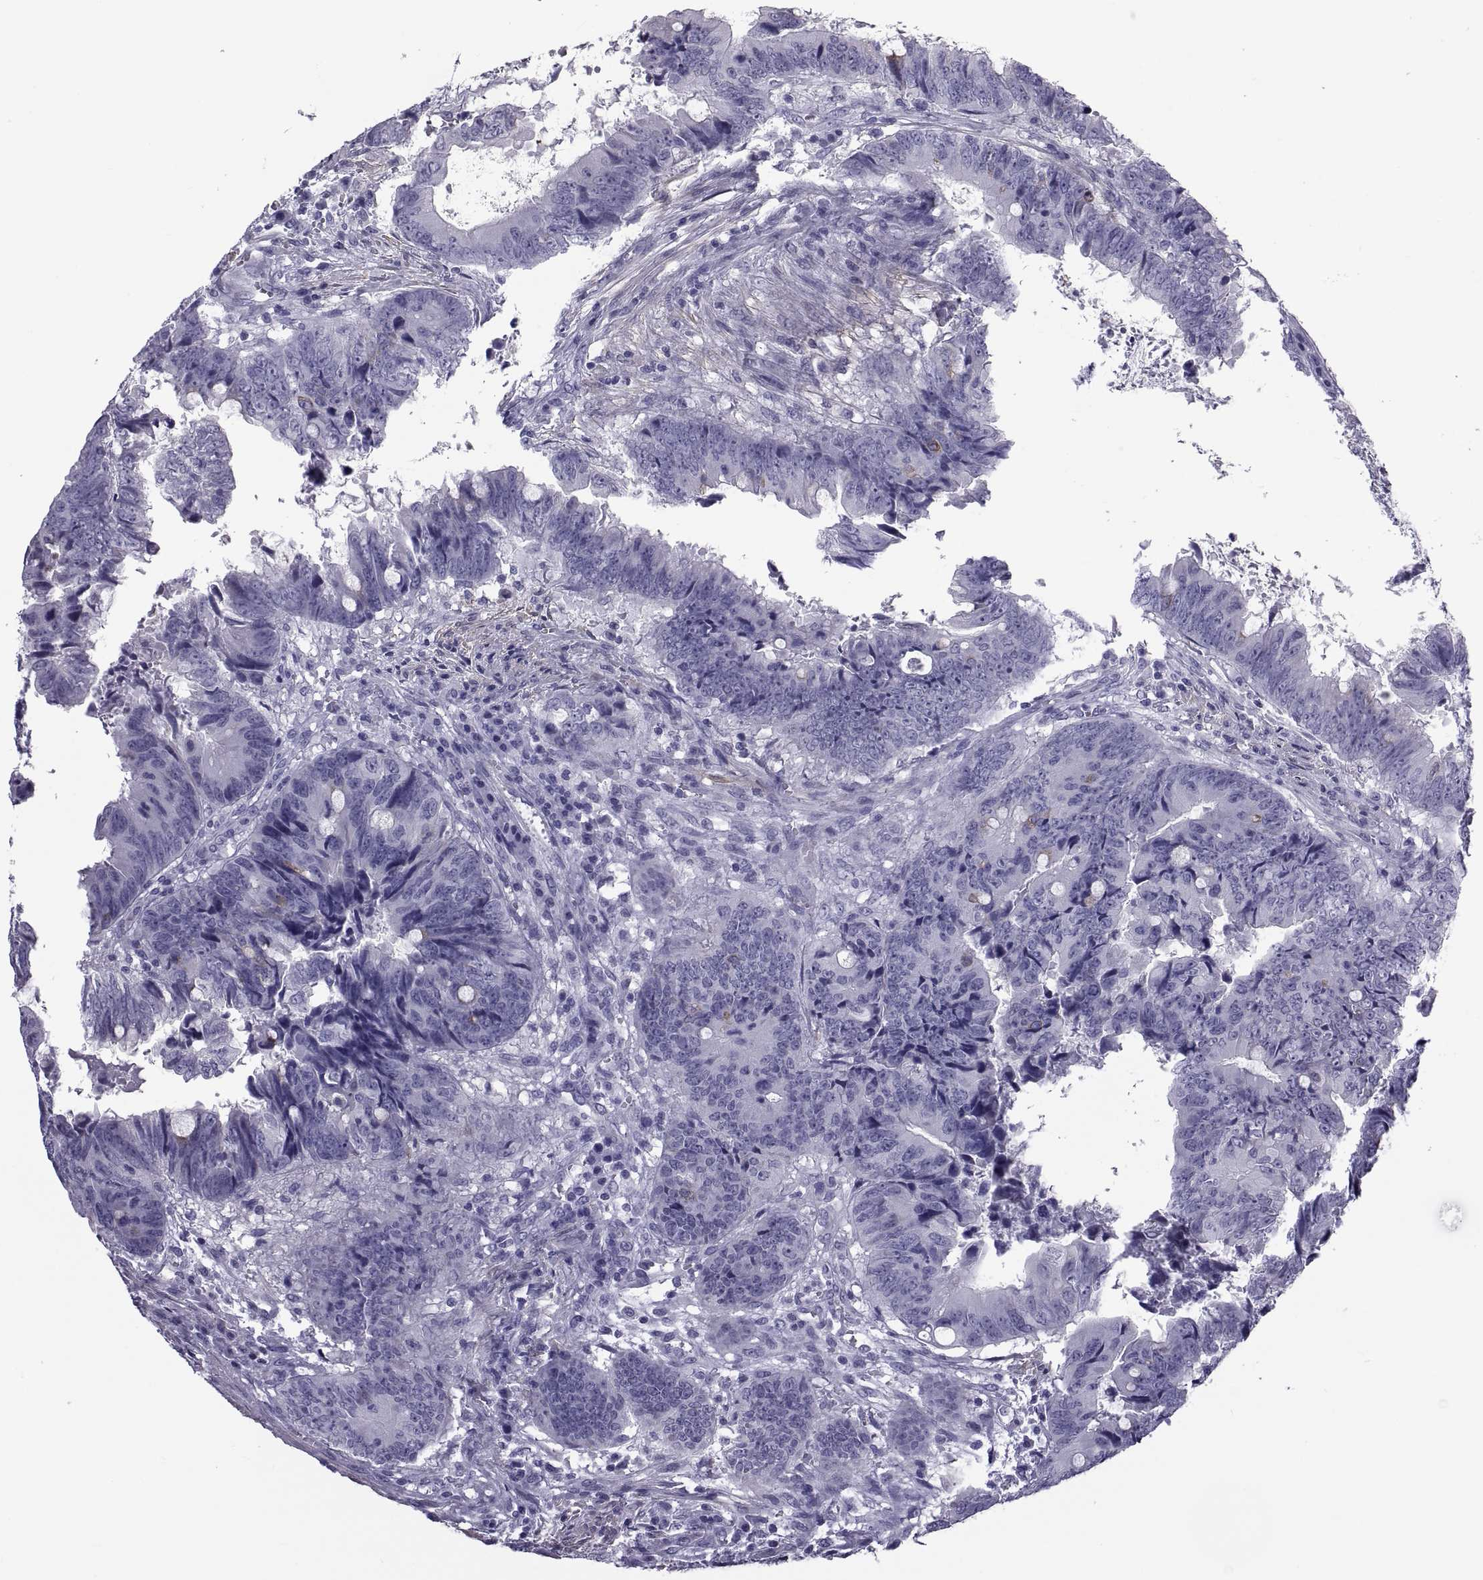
{"staining": {"intensity": "negative", "quantity": "none", "location": "none"}, "tissue": "colorectal cancer", "cell_type": "Tumor cells", "image_type": "cancer", "snomed": [{"axis": "morphology", "description": "Adenocarcinoma, NOS"}, {"axis": "topography", "description": "Colon"}], "caption": "Tumor cells show no significant expression in colorectal cancer (adenocarcinoma).", "gene": "MAGEB1", "patient": {"sex": "female", "age": 82}}